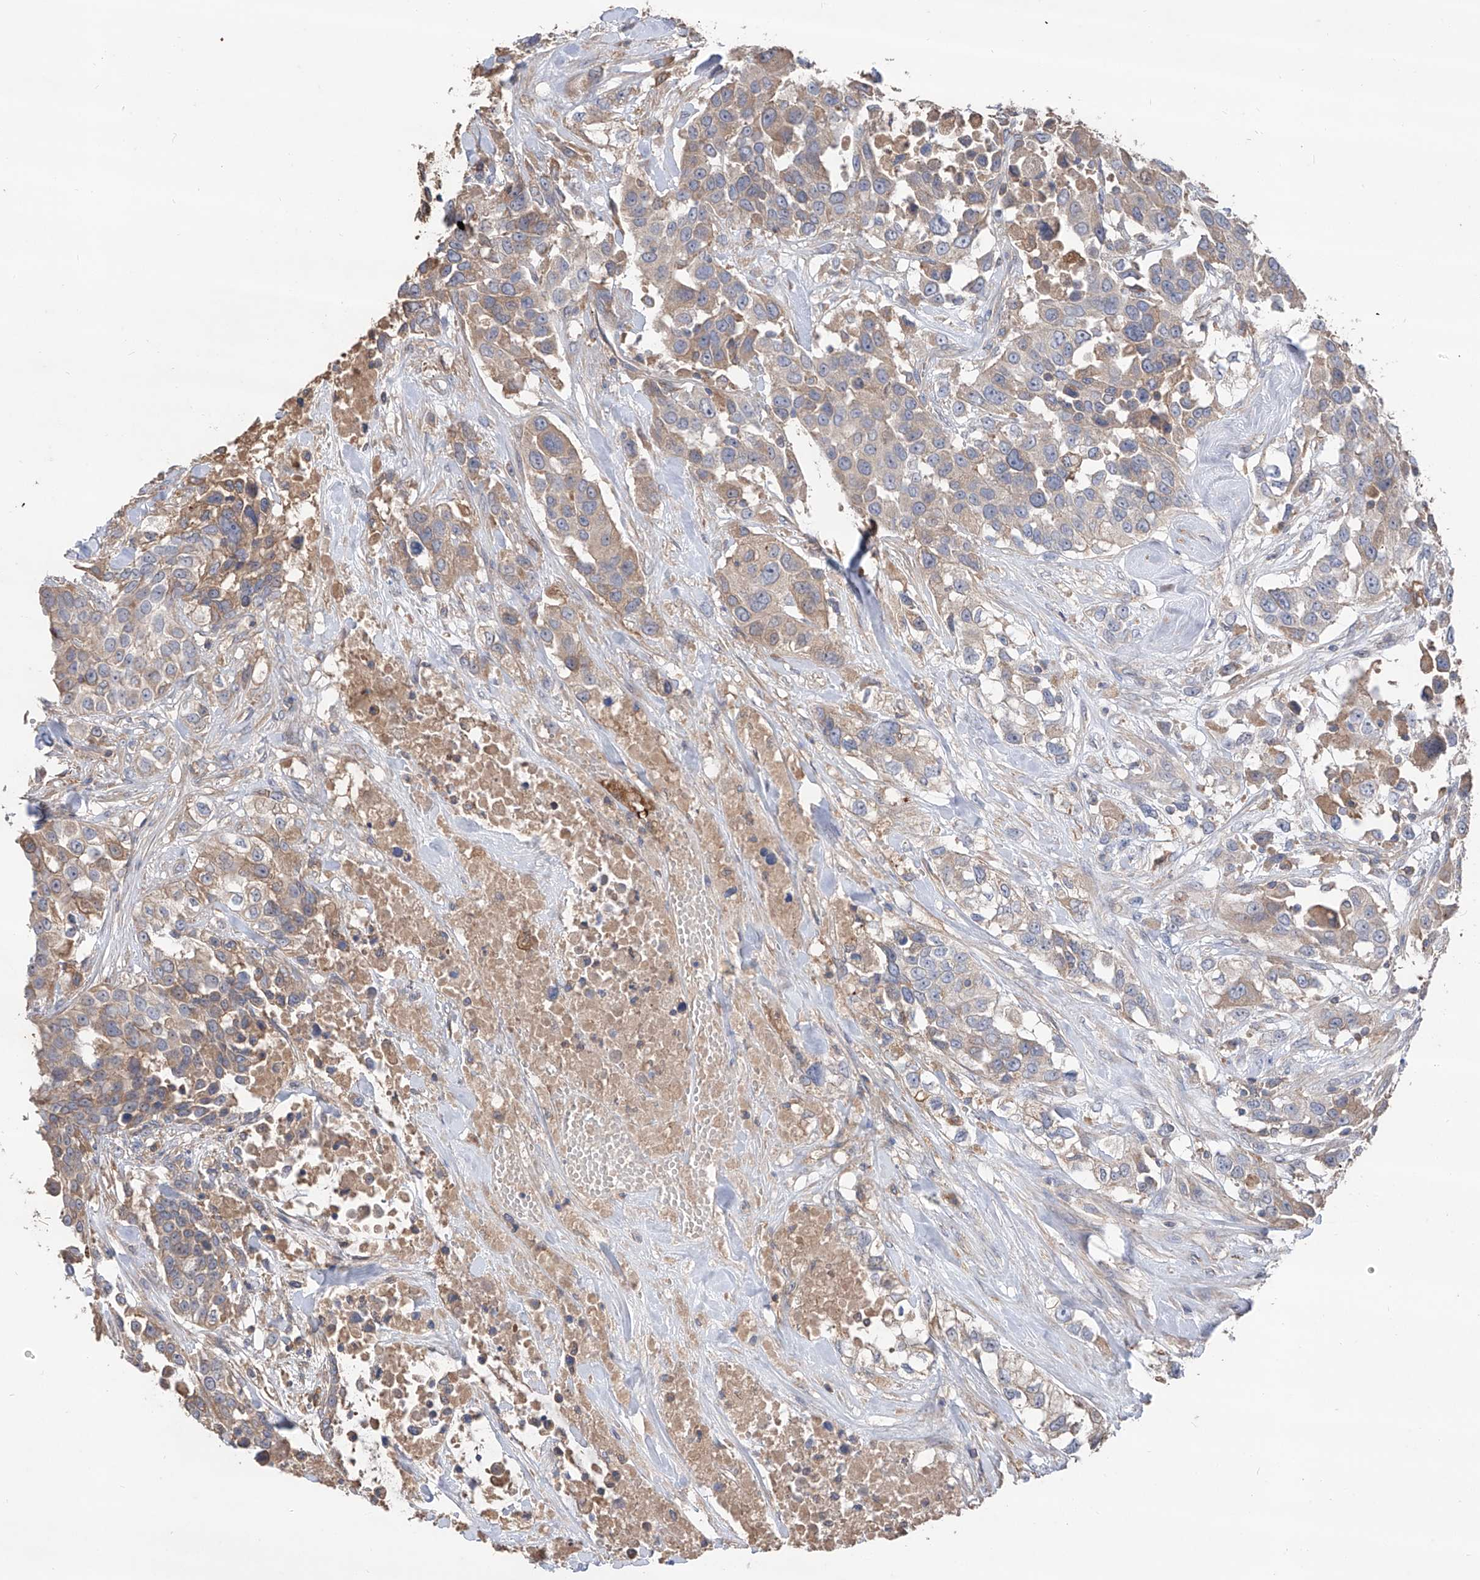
{"staining": {"intensity": "weak", "quantity": "<25%", "location": "cytoplasmic/membranous"}, "tissue": "urothelial cancer", "cell_type": "Tumor cells", "image_type": "cancer", "snomed": [{"axis": "morphology", "description": "Urothelial carcinoma, High grade"}, {"axis": "topography", "description": "Urinary bladder"}], "caption": "Urothelial carcinoma (high-grade) was stained to show a protein in brown. There is no significant expression in tumor cells. Brightfield microscopy of immunohistochemistry (IHC) stained with DAB (brown) and hematoxylin (blue), captured at high magnification.", "gene": "EDN1", "patient": {"sex": "female", "age": 80}}